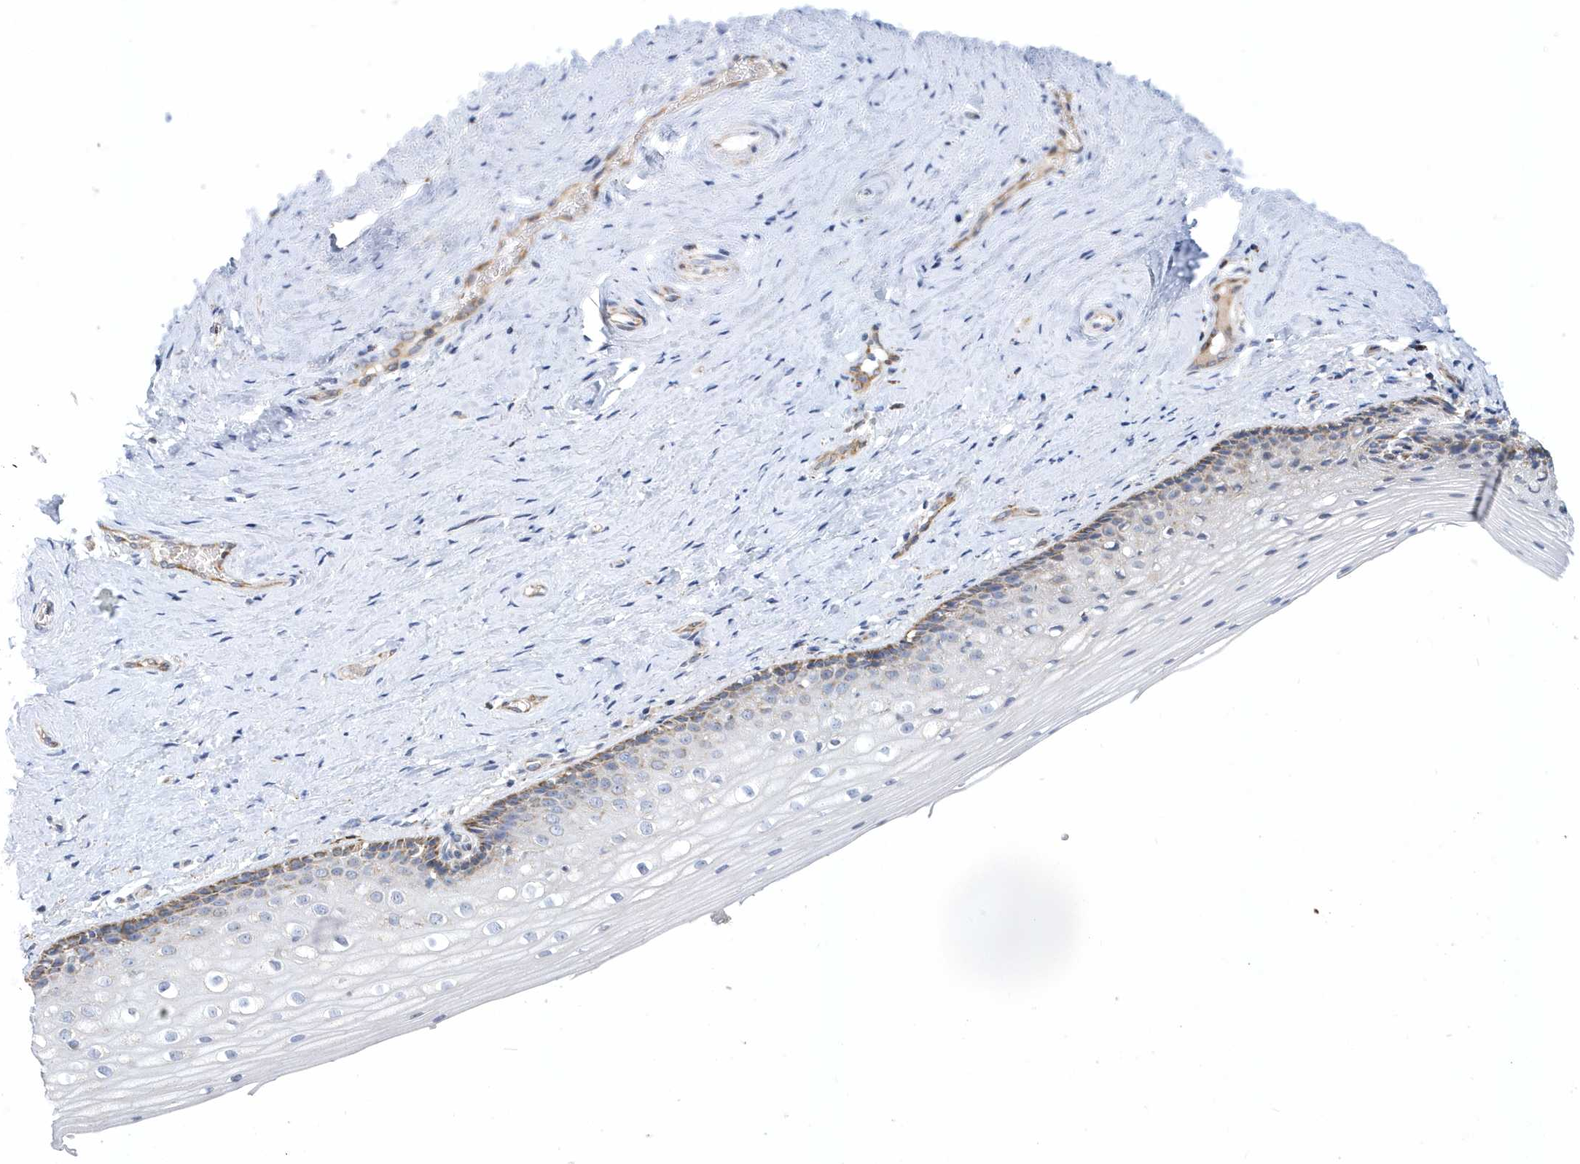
{"staining": {"intensity": "weak", "quantity": "<25%", "location": "cytoplasmic/membranous"}, "tissue": "vagina", "cell_type": "Squamous epithelial cells", "image_type": "normal", "snomed": [{"axis": "morphology", "description": "Normal tissue, NOS"}, {"axis": "topography", "description": "Vagina"}], "caption": "High magnification brightfield microscopy of unremarkable vagina stained with DAB (brown) and counterstained with hematoxylin (blue): squamous epithelial cells show no significant positivity.", "gene": "VWA5B2", "patient": {"sex": "female", "age": 46}}